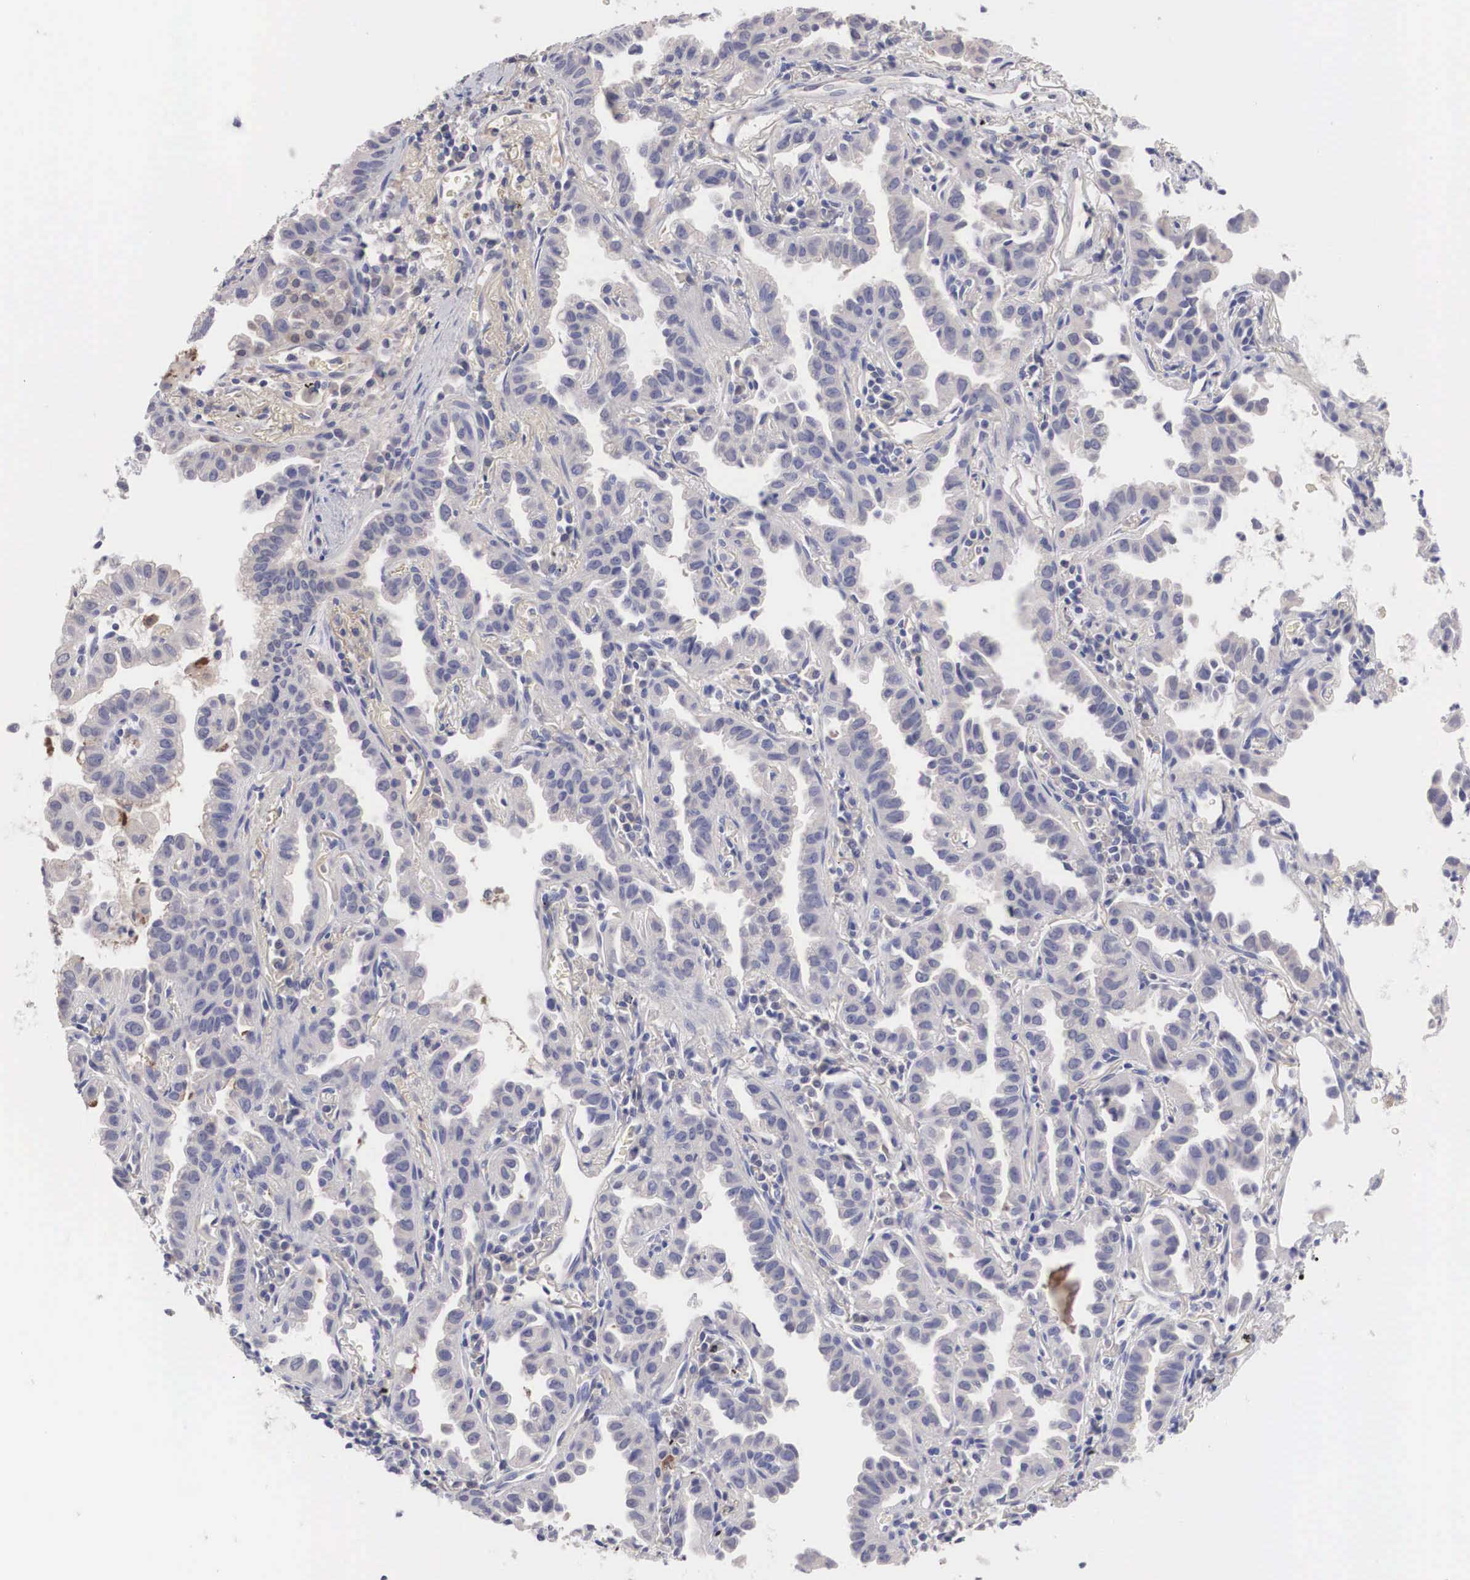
{"staining": {"intensity": "negative", "quantity": "none", "location": "none"}, "tissue": "lung cancer", "cell_type": "Tumor cells", "image_type": "cancer", "snomed": [{"axis": "morphology", "description": "Adenocarcinoma, NOS"}, {"axis": "topography", "description": "Lung"}], "caption": "A histopathology image of human lung adenocarcinoma is negative for staining in tumor cells.", "gene": "ABHD4", "patient": {"sex": "female", "age": 50}}